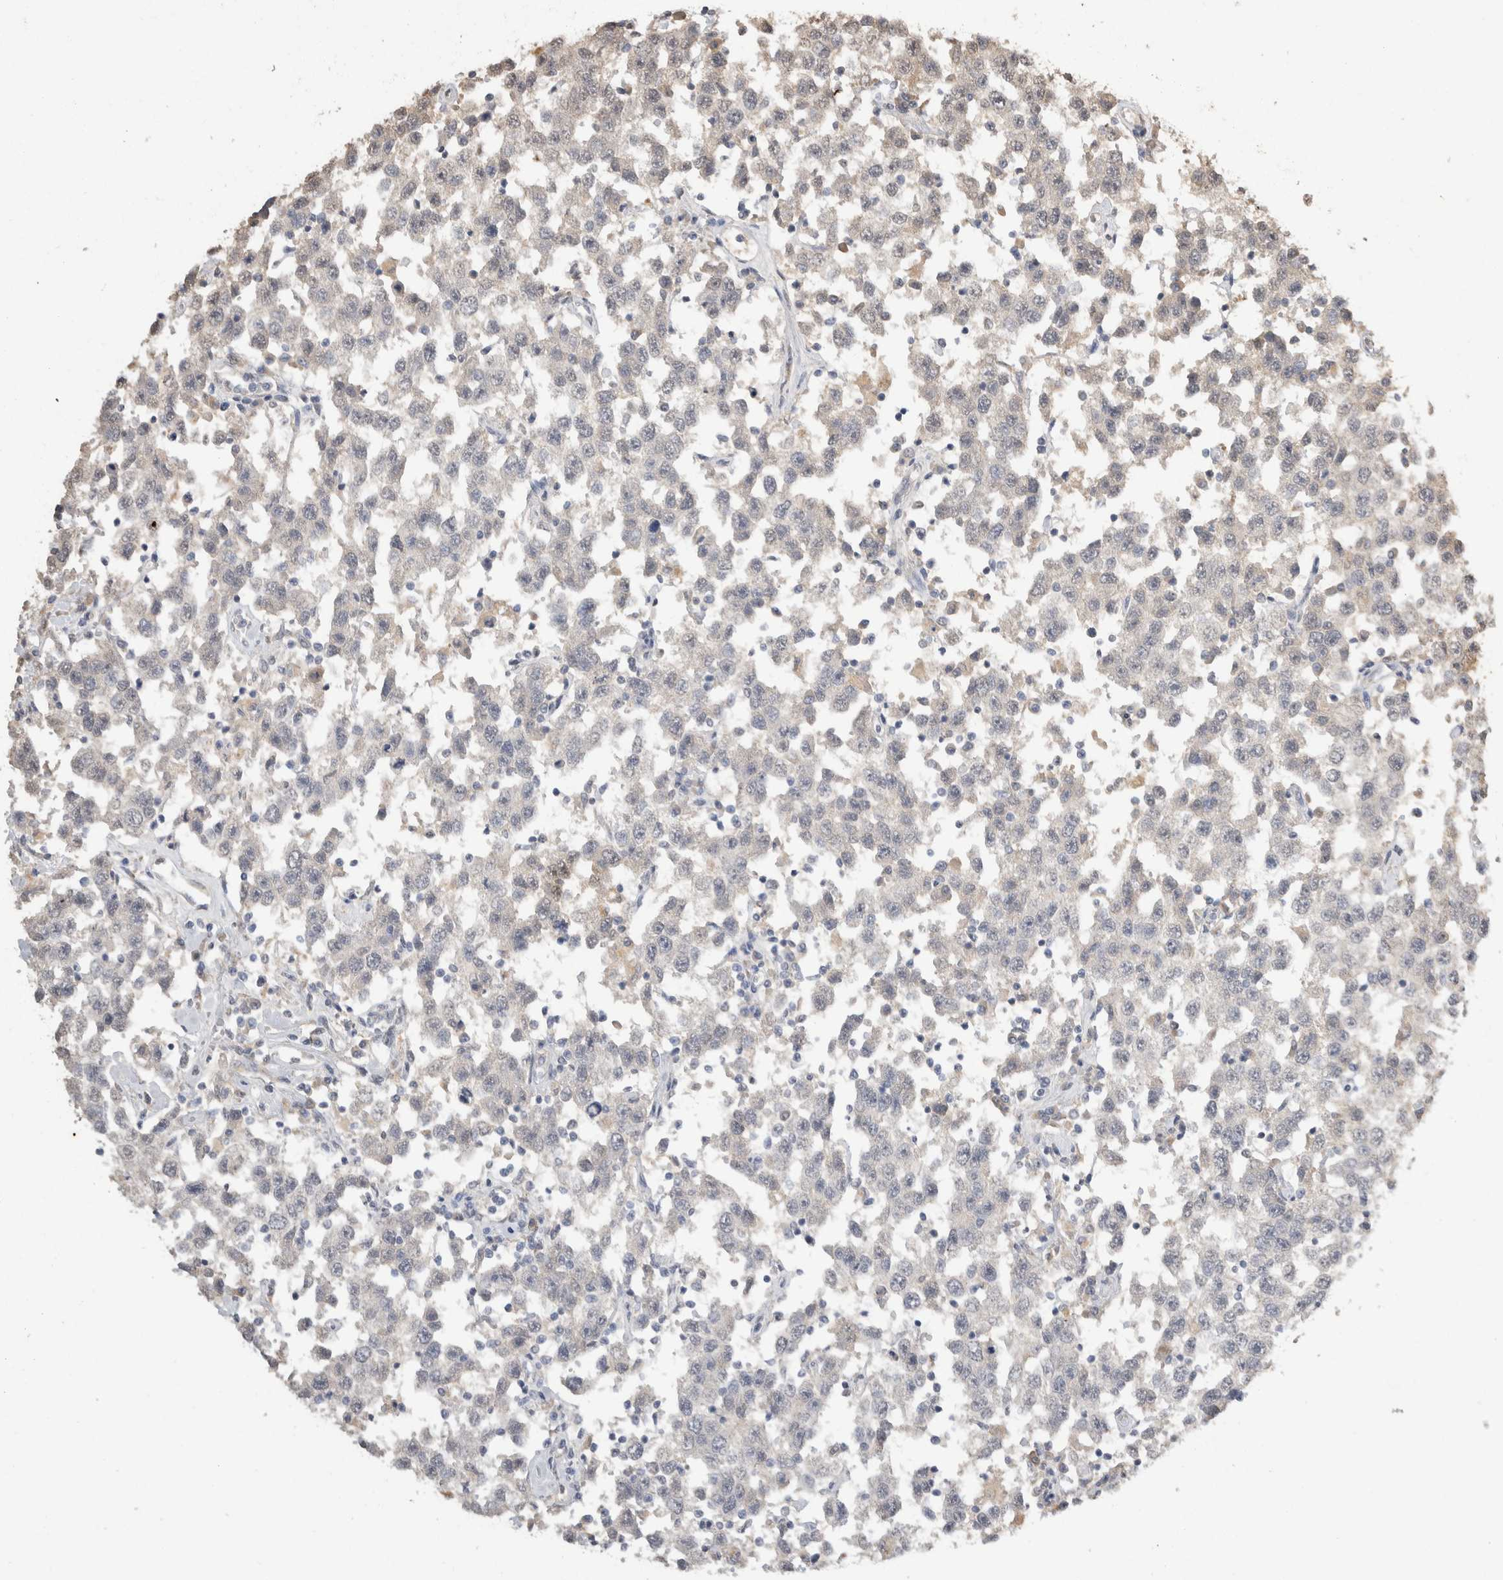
{"staining": {"intensity": "negative", "quantity": "none", "location": "none"}, "tissue": "testis cancer", "cell_type": "Tumor cells", "image_type": "cancer", "snomed": [{"axis": "morphology", "description": "Seminoma, NOS"}, {"axis": "topography", "description": "Testis"}], "caption": "Testis cancer (seminoma) stained for a protein using immunohistochemistry displays no positivity tumor cells.", "gene": "NAALADL2", "patient": {"sex": "male", "age": 41}}